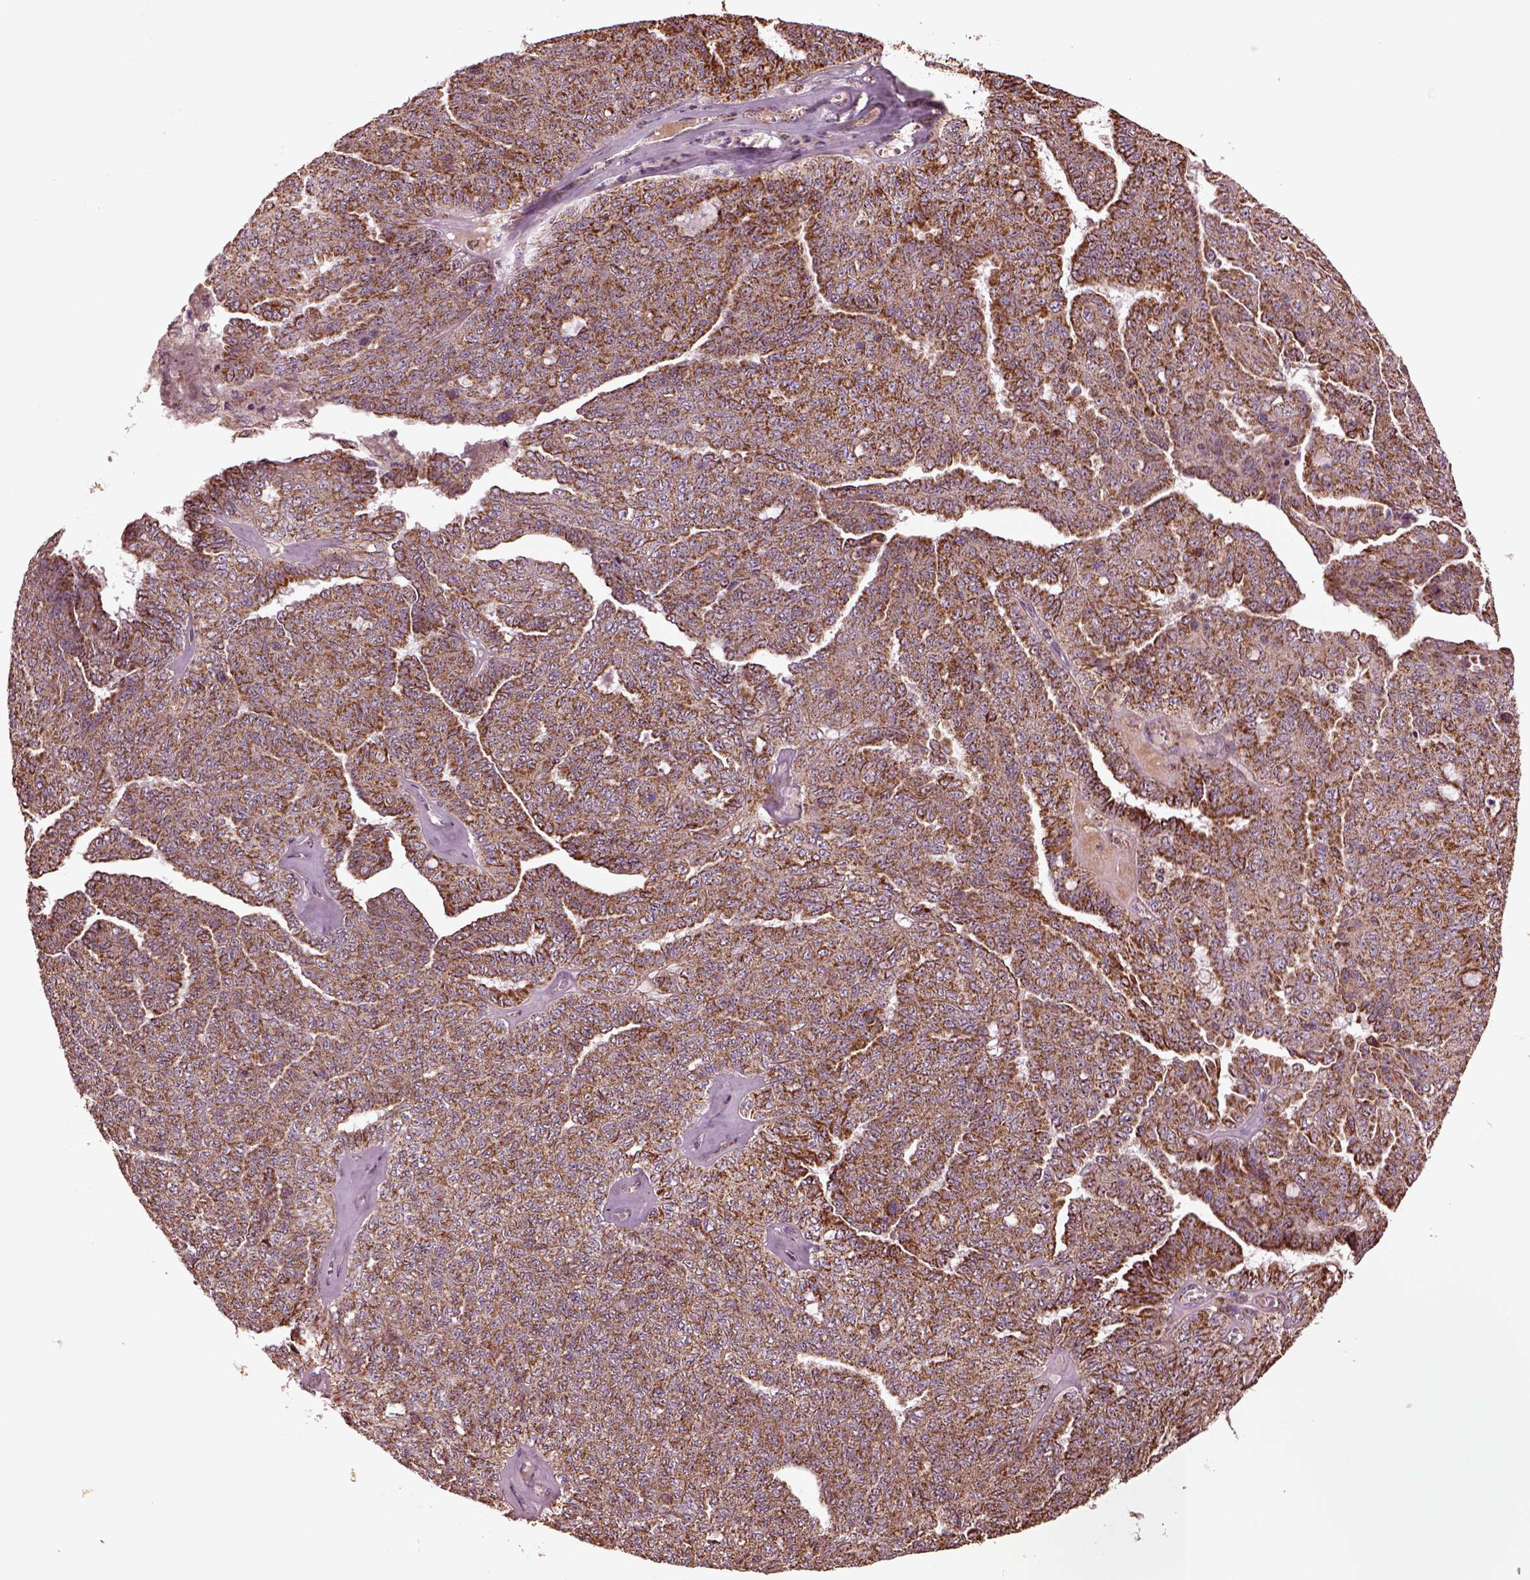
{"staining": {"intensity": "moderate", "quantity": "25%-75%", "location": "cytoplasmic/membranous"}, "tissue": "ovarian cancer", "cell_type": "Tumor cells", "image_type": "cancer", "snomed": [{"axis": "morphology", "description": "Cystadenocarcinoma, serous, NOS"}, {"axis": "topography", "description": "Ovary"}], "caption": "Ovarian serous cystadenocarcinoma stained with DAB immunohistochemistry reveals medium levels of moderate cytoplasmic/membranous expression in approximately 25%-75% of tumor cells.", "gene": "TMEM254", "patient": {"sex": "female", "age": 71}}